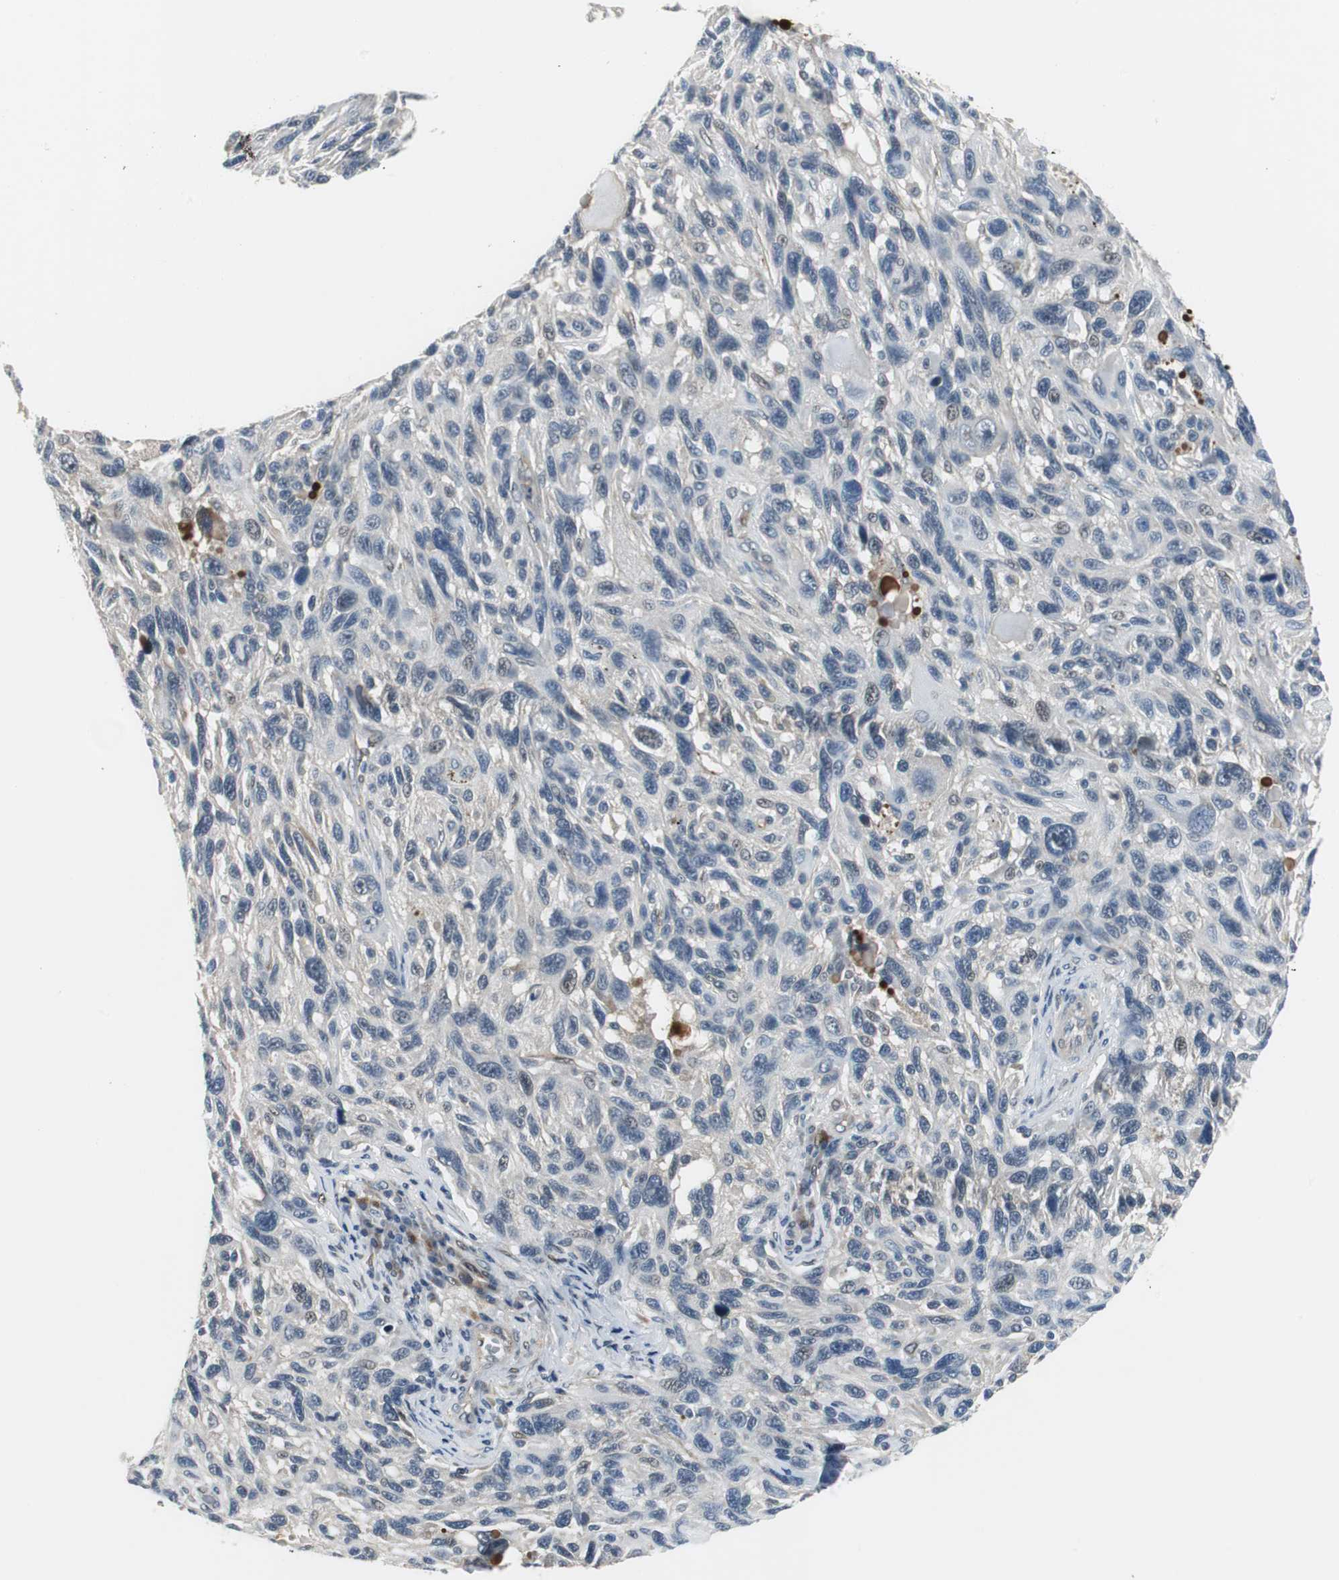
{"staining": {"intensity": "negative", "quantity": "none", "location": "none"}, "tissue": "melanoma", "cell_type": "Tumor cells", "image_type": "cancer", "snomed": [{"axis": "morphology", "description": "Malignant melanoma, NOS"}, {"axis": "topography", "description": "Skin"}], "caption": "DAB immunohistochemical staining of malignant melanoma exhibits no significant expression in tumor cells.", "gene": "FHL2", "patient": {"sex": "male", "age": 53}}